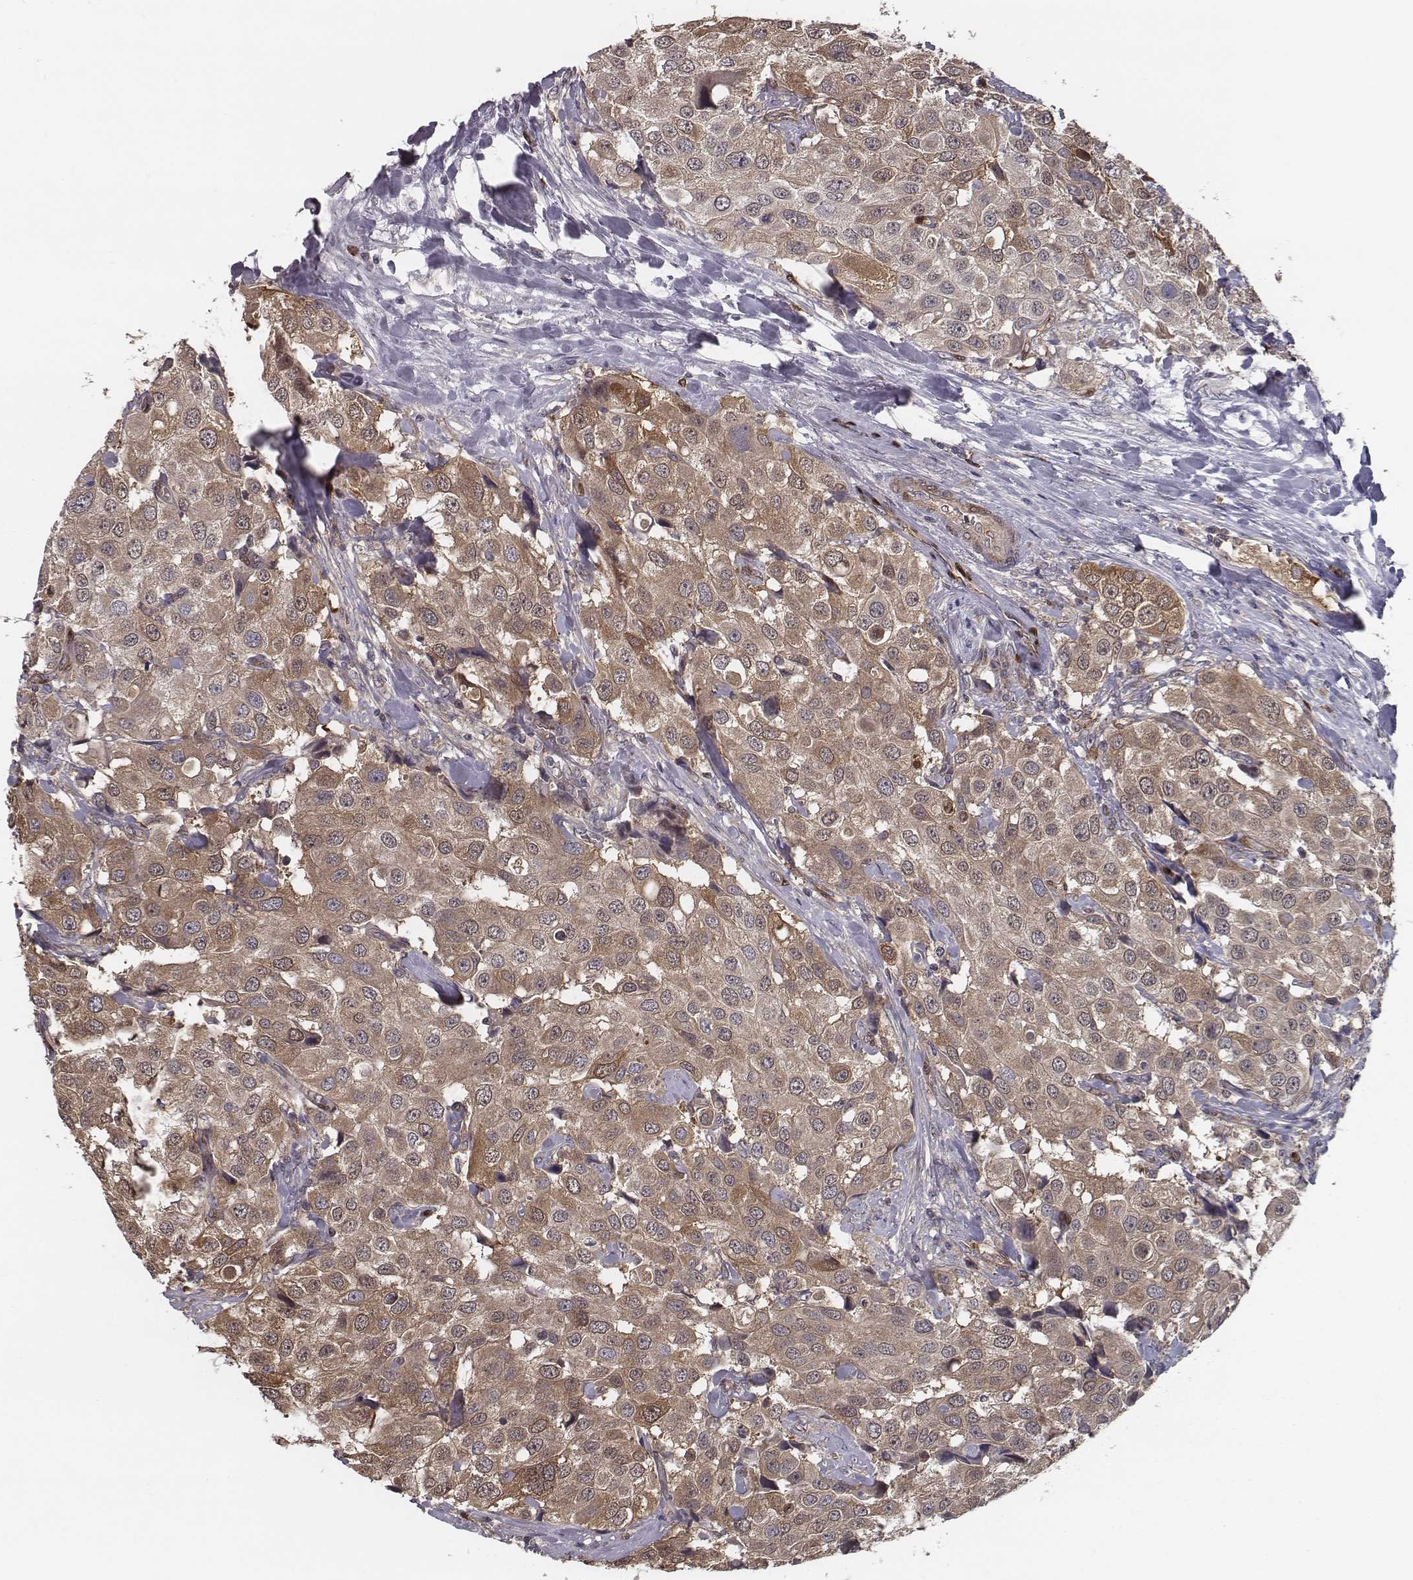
{"staining": {"intensity": "moderate", "quantity": ">75%", "location": "cytoplasmic/membranous"}, "tissue": "urothelial cancer", "cell_type": "Tumor cells", "image_type": "cancer", "snomed": [{"axis": "morphology", "description": "Urothelial carcinoma, High grade"}, {"axis": "topography", "description": "Urinary bladder"}], "caption": "Urothelial cancer stained for a protein demonstrates moderate cytoplasmic/membranous positivity in tumor cells. (DAB (3,3'-diaminobenzidine) = brown stain, brightfield microscopy at high magnification).", "gene": "ISYNA1", "patient": {"sex": "female", "age": 64}}